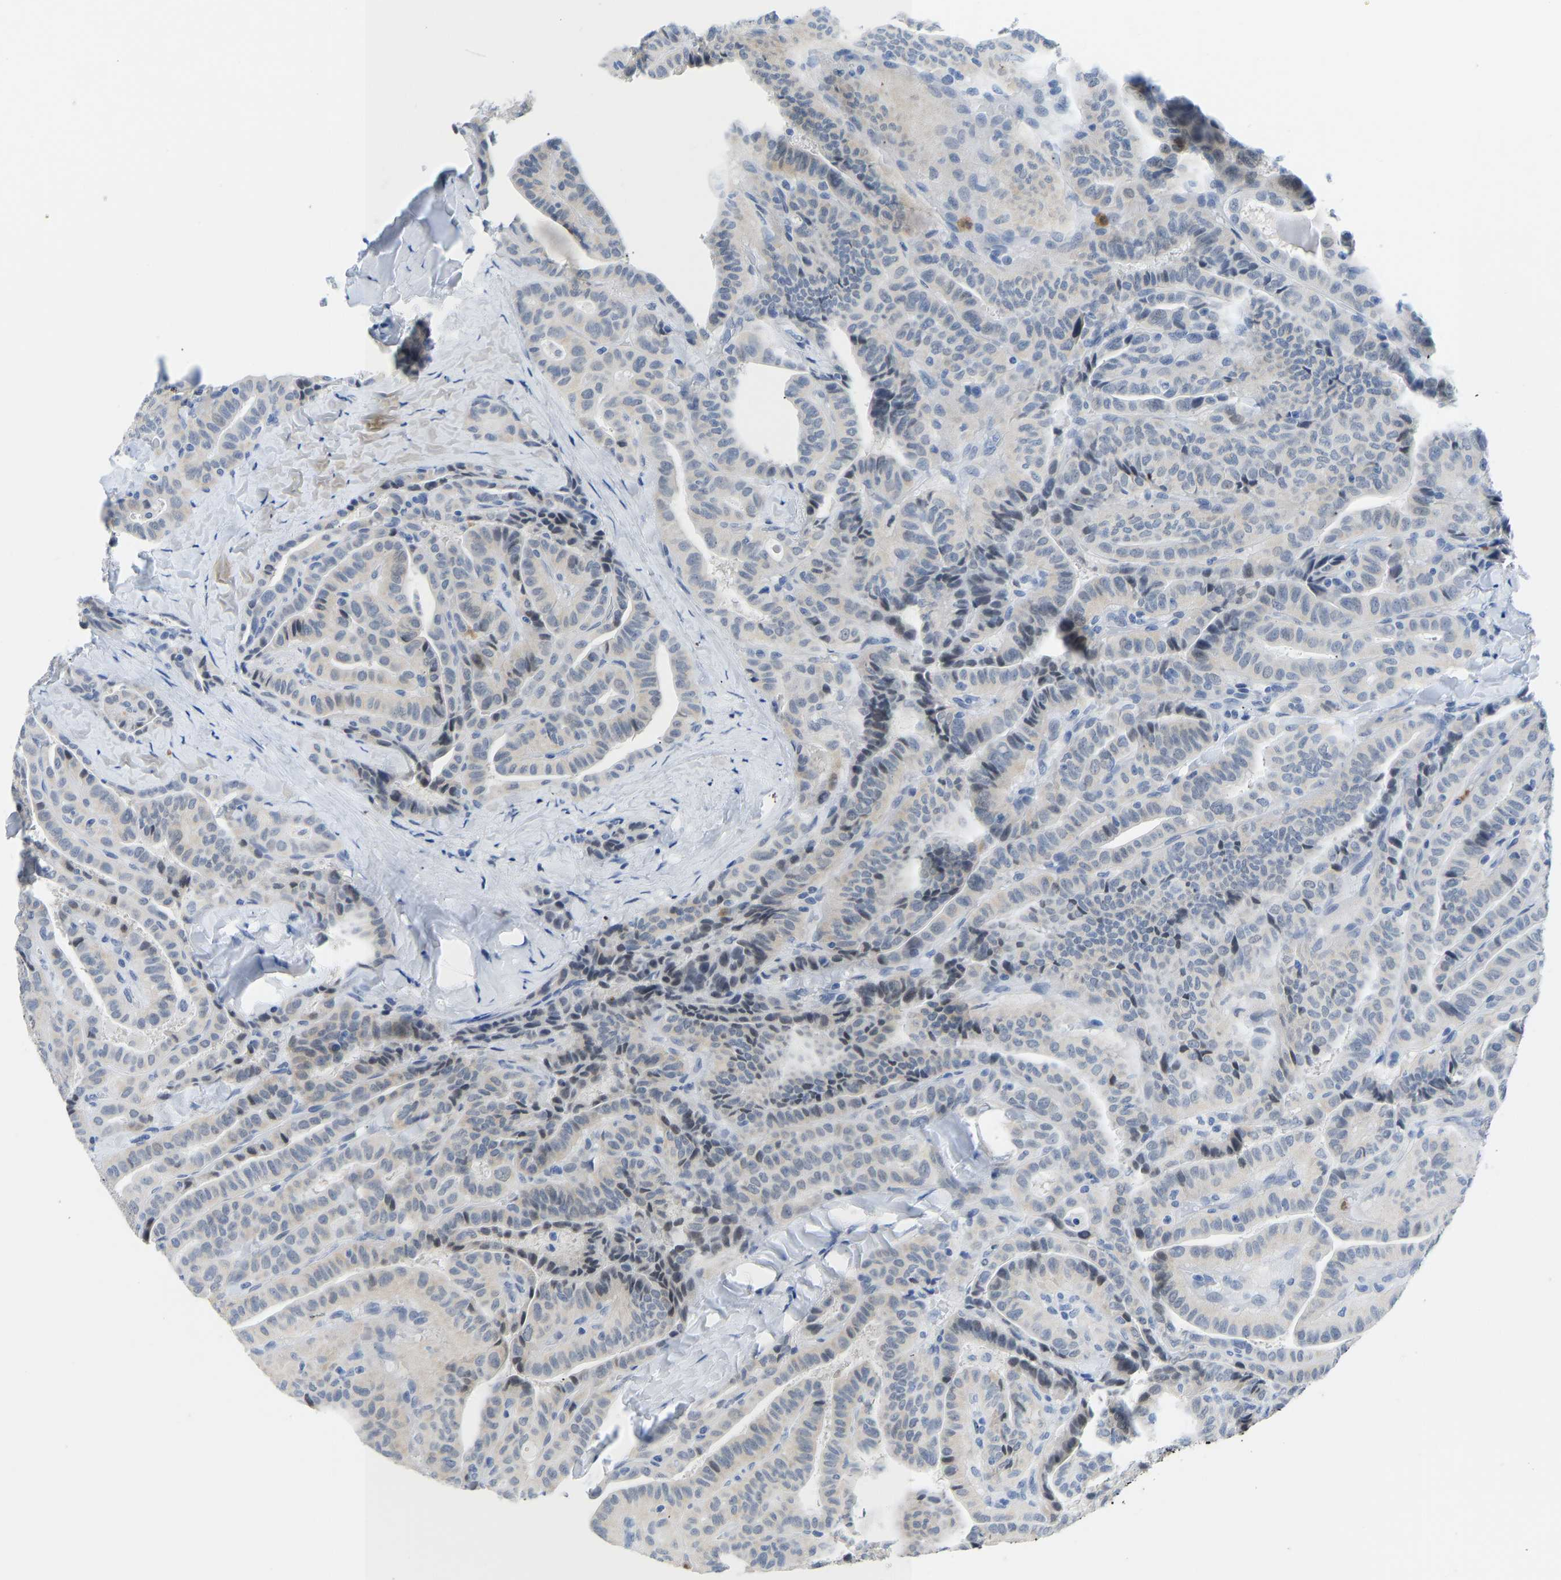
{"staining": {"intensity": "weak", "quantity": "25%-75%", "location": "cytoplasmic/membranous"}, "tissue": "thyroid cancer", "cell_type": "Tumor cells", "image_type": "cancer", "snomed": [{"axis": "morphology", "description": "Papillary adenocarcinoma, NOS"}, {"axis": "topography", "description": "Thyroid gland"}], "caption": "Protein expression analysis of human papillary adenocarcinoma (thyroid) reveals weak cytoplasmic/membranous positivity in about 25%-75% of tumor cells.", "gene": "TXNDC2", "patient": {"sex": "male", "age": 77}}